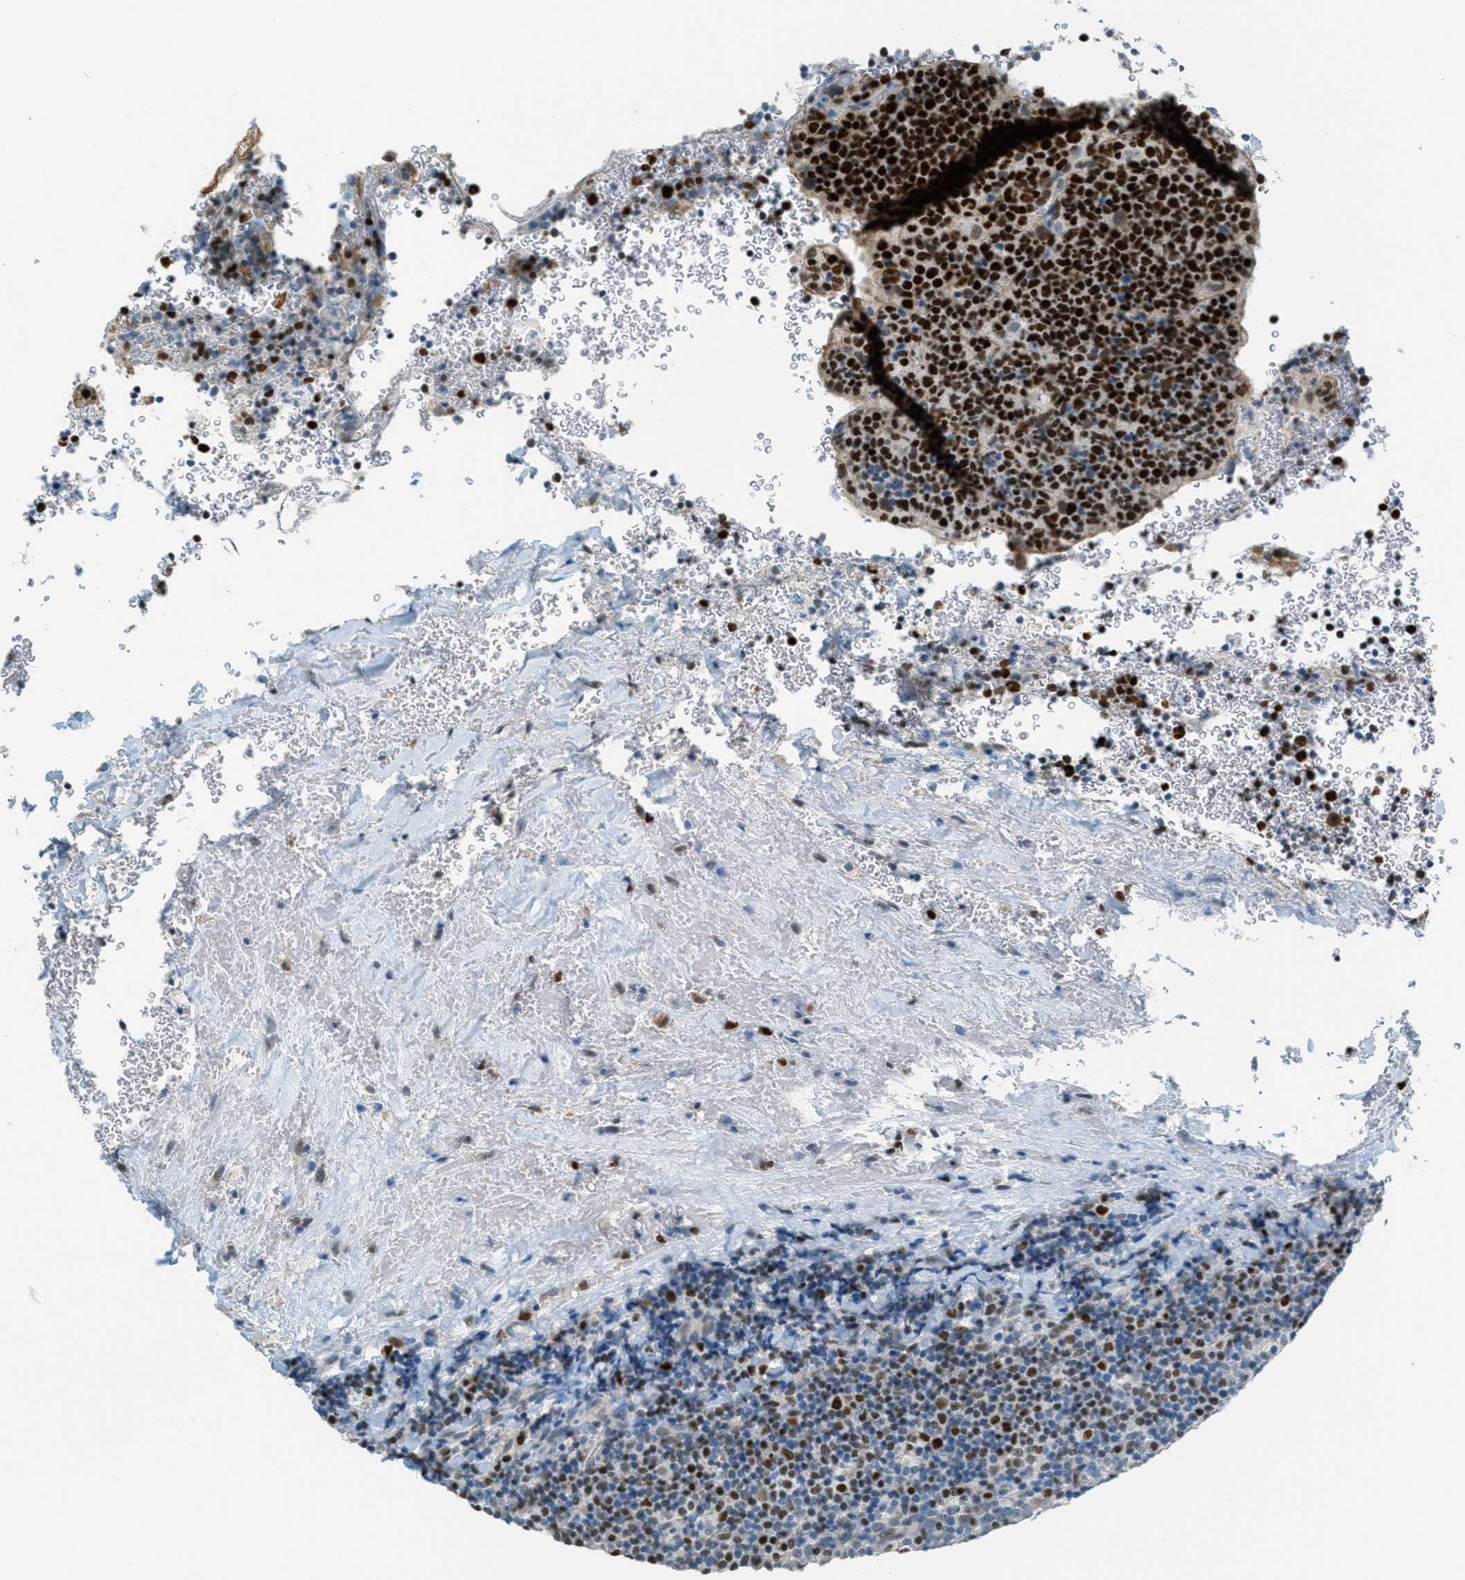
{"staining": {"intensity": "strong", "quantity": ">75%", "location": "nuclear"}, "tissue": "tonsil", "cell_type": "Germinal center cells", "image_type": "normal", "snomed": [{"axis": "morphology", "description": "Normal tissue, NOS"}, {"axis": "topography", "description": "Tonsil"}], "caption": "High-power microscopy captured an immunohistochemistry photomicrograph of unremarkable tonsil, revealing strong nuclear positivity in approximately >75% of germinal center cells. (Brightfield microscopy of DAB IHC at high magnification).", "gene": "TCF3", "patient": {"sex": "male", "age": 17}}